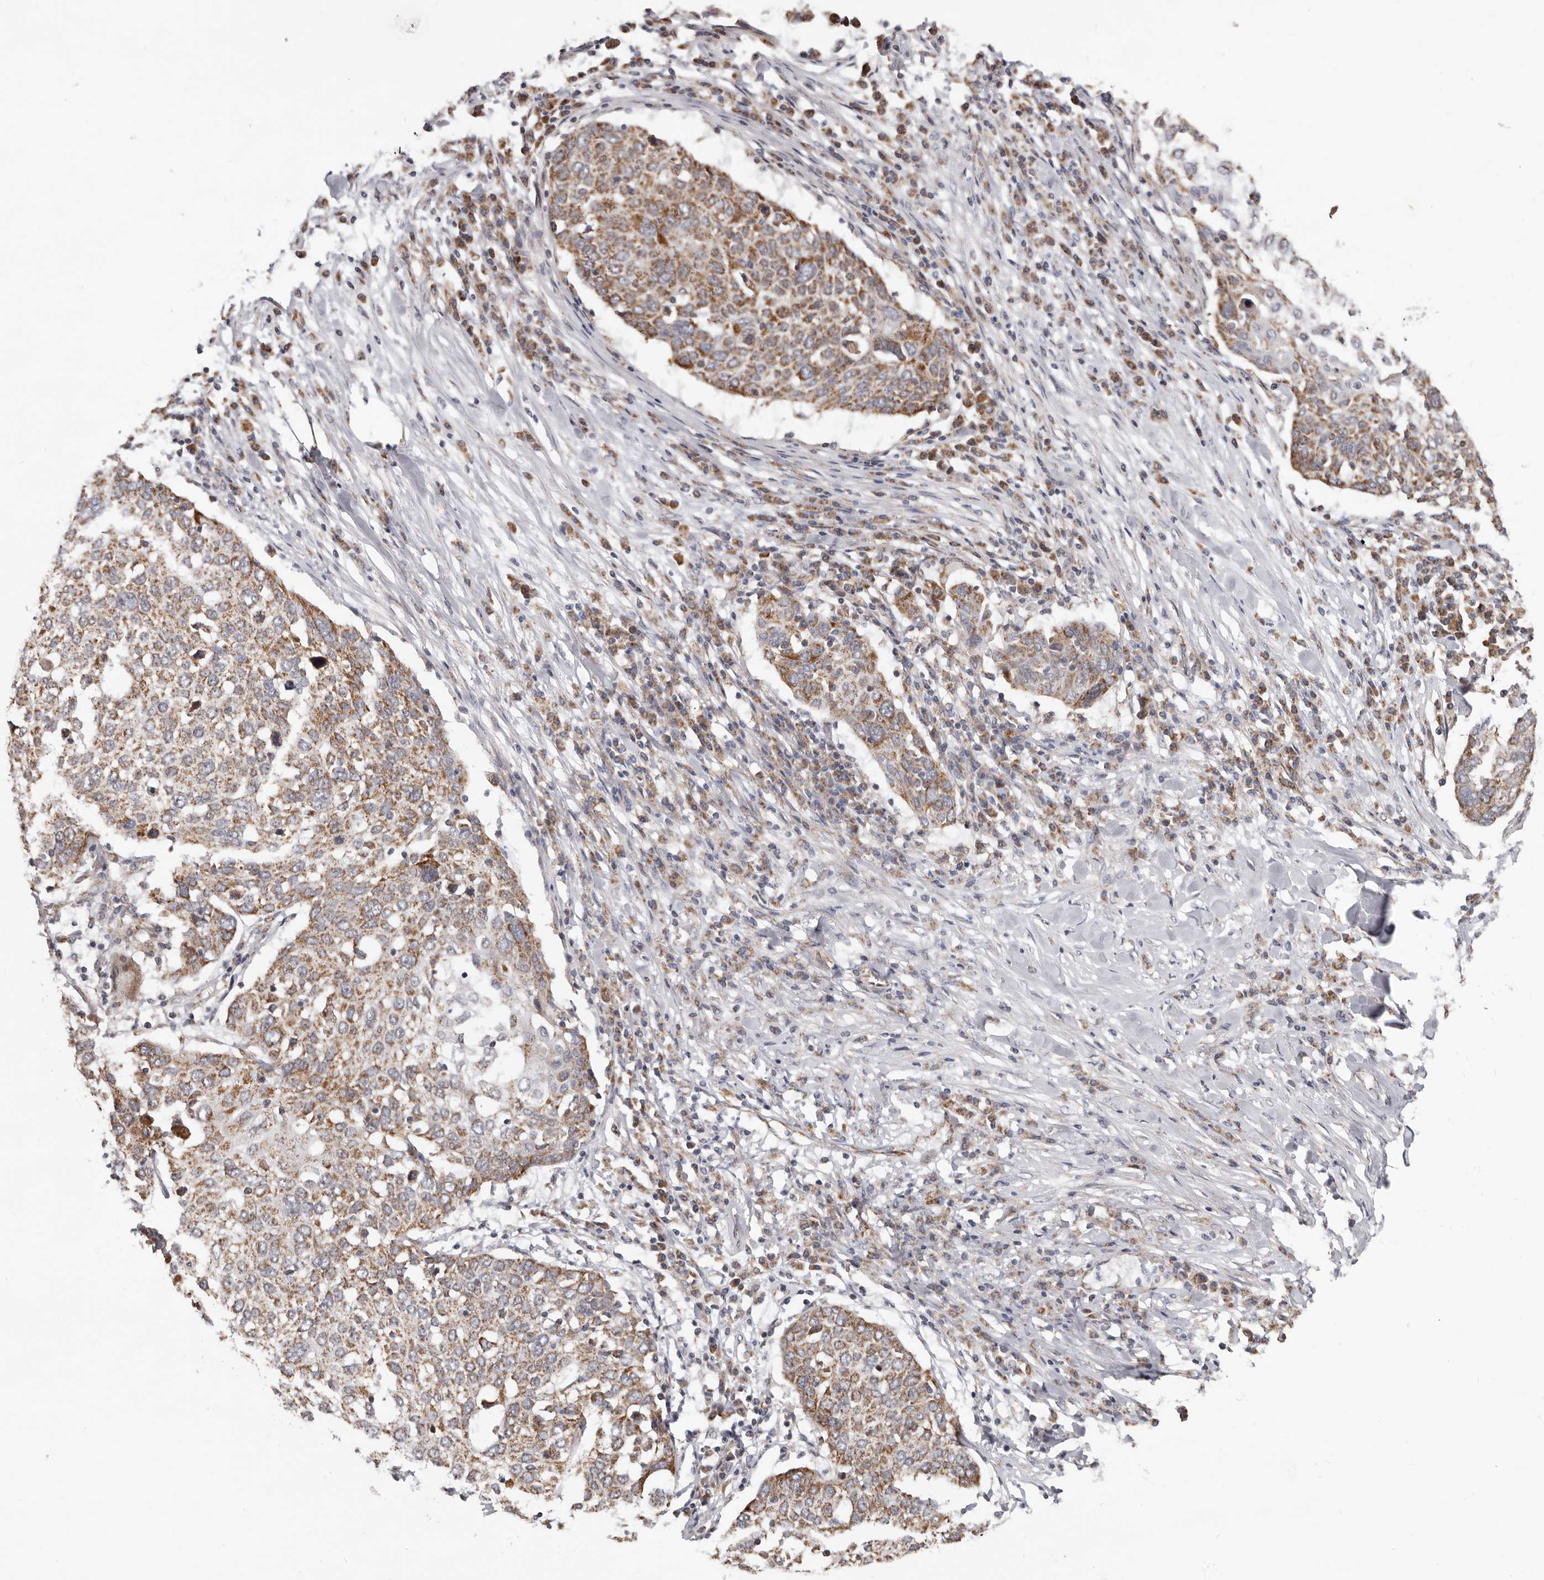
{"staining": {"intensity": "moderate", "quantity": ">75%", "location": "cytoplasmic/membranous"}, "tissue": "lung cancer", "cell_type": "Tumor cells", "image_type": "cancer", "snomed": [{"axis": "morphology", "description": "Squamous cell carcinoma, NOS"}, {"axis": "topography", "description": "Lung"}], "caption": "This photomicrograph shows immunohistochemistry (IHC) staining of human lung cancer (squamous cell carcinoma), with medium moderate cytoplasmic/membranous expression in approximately >75% of tumor cells.", "gene": "MRPL18", "patient": {"sex": "male", "age": 65}}